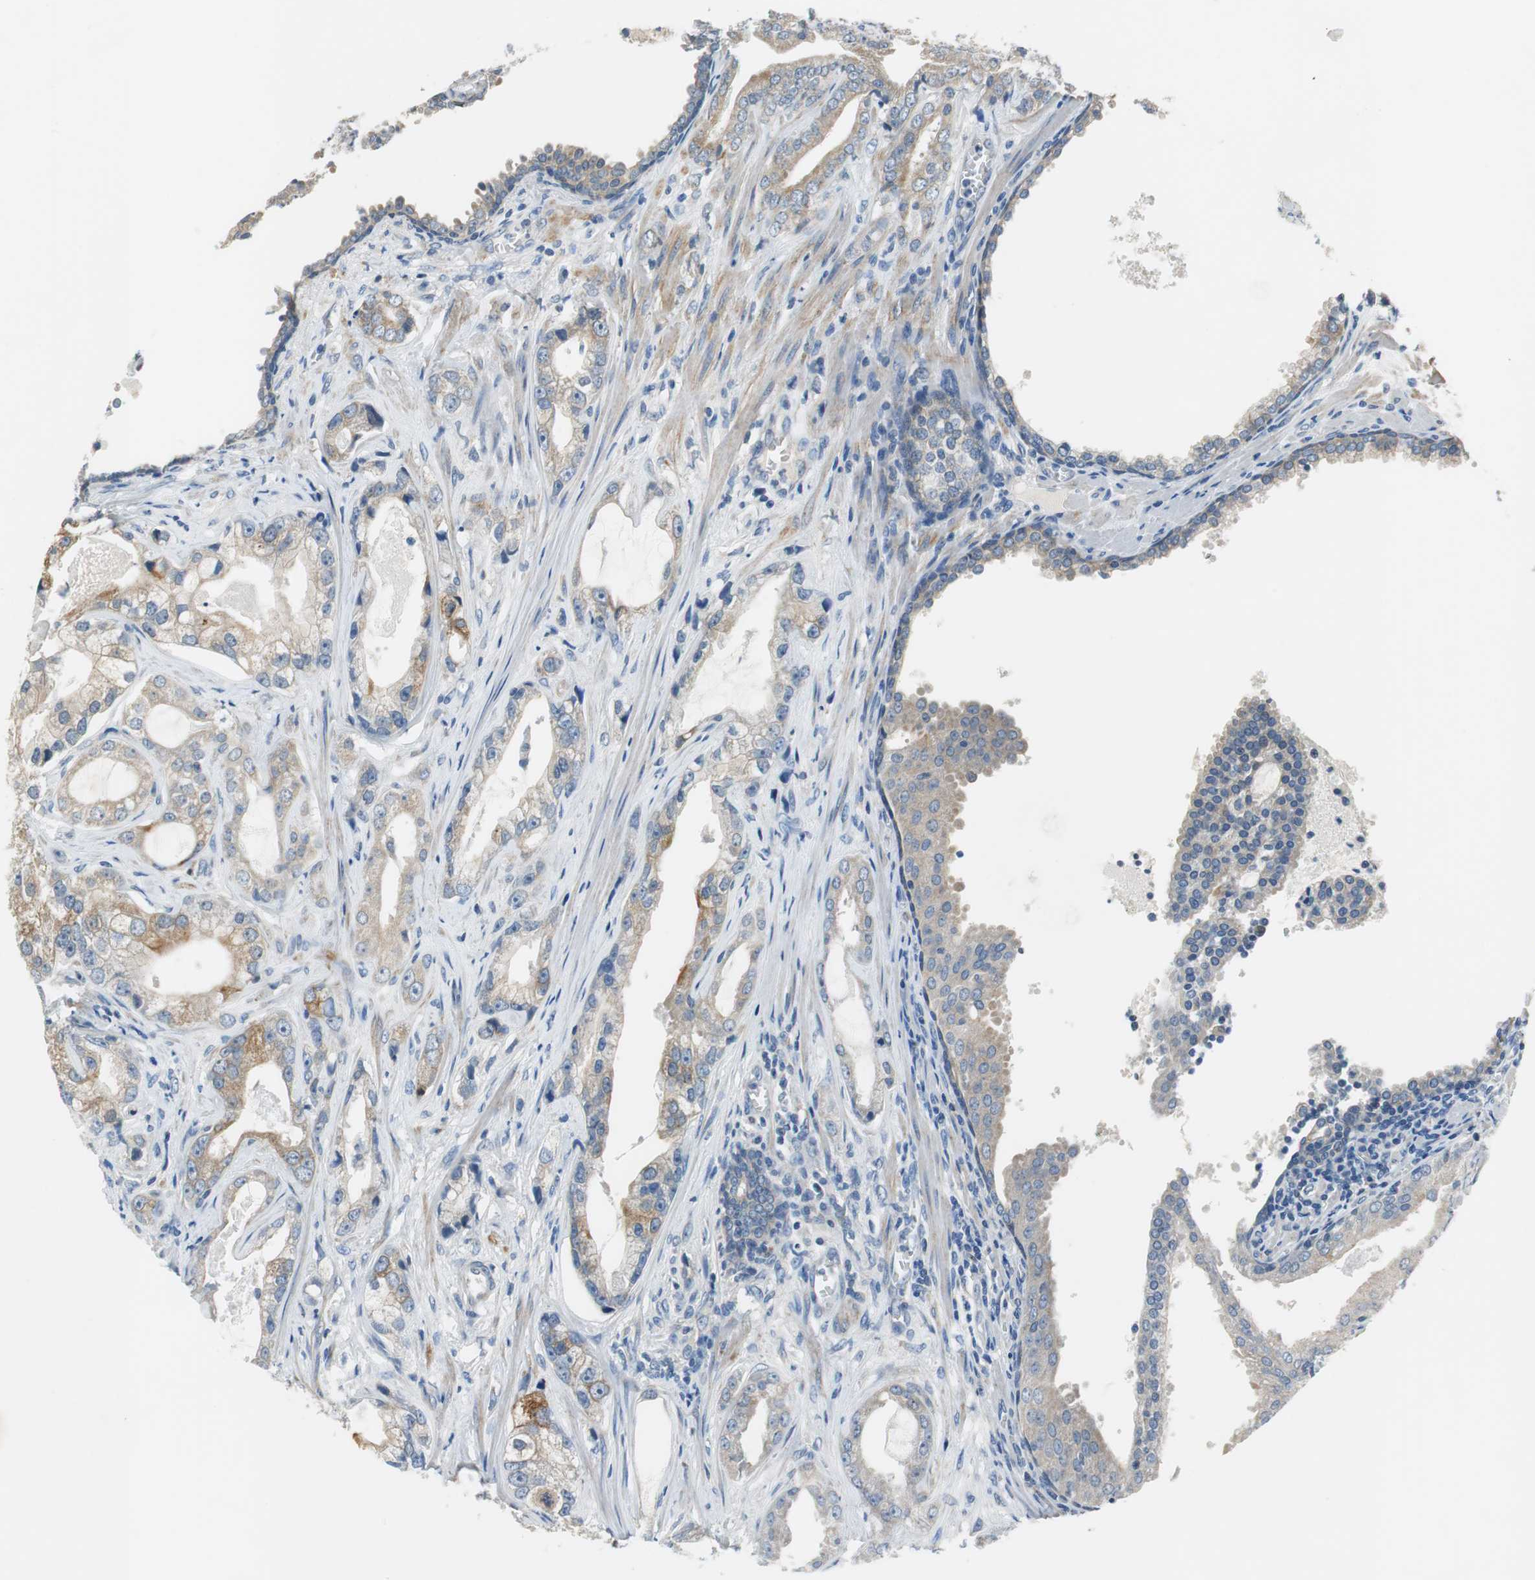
{"staining": {"intensity": "moderate", "quantity": "25%-75%", "location": "cytoplasmic/membranous"}, "tissue": "prostate cancer", "cell_type": "Tumor cells", "image_type": "cancer", "snomed": [{"axis": "morphology", "description": "Adenocarcinoma, Low grade"}, {"axis": "topography", "description": "Prostate"}], "caption": "Brown immunohistochemical staining in prostate cancer (adenocarcinoma (low-grade)) displays moderate cytoplasmic/membranous staining in about 25%-75% of tumor cells.", "gene": "FADS2", "patient": {"sex": "male", "age": 59}}